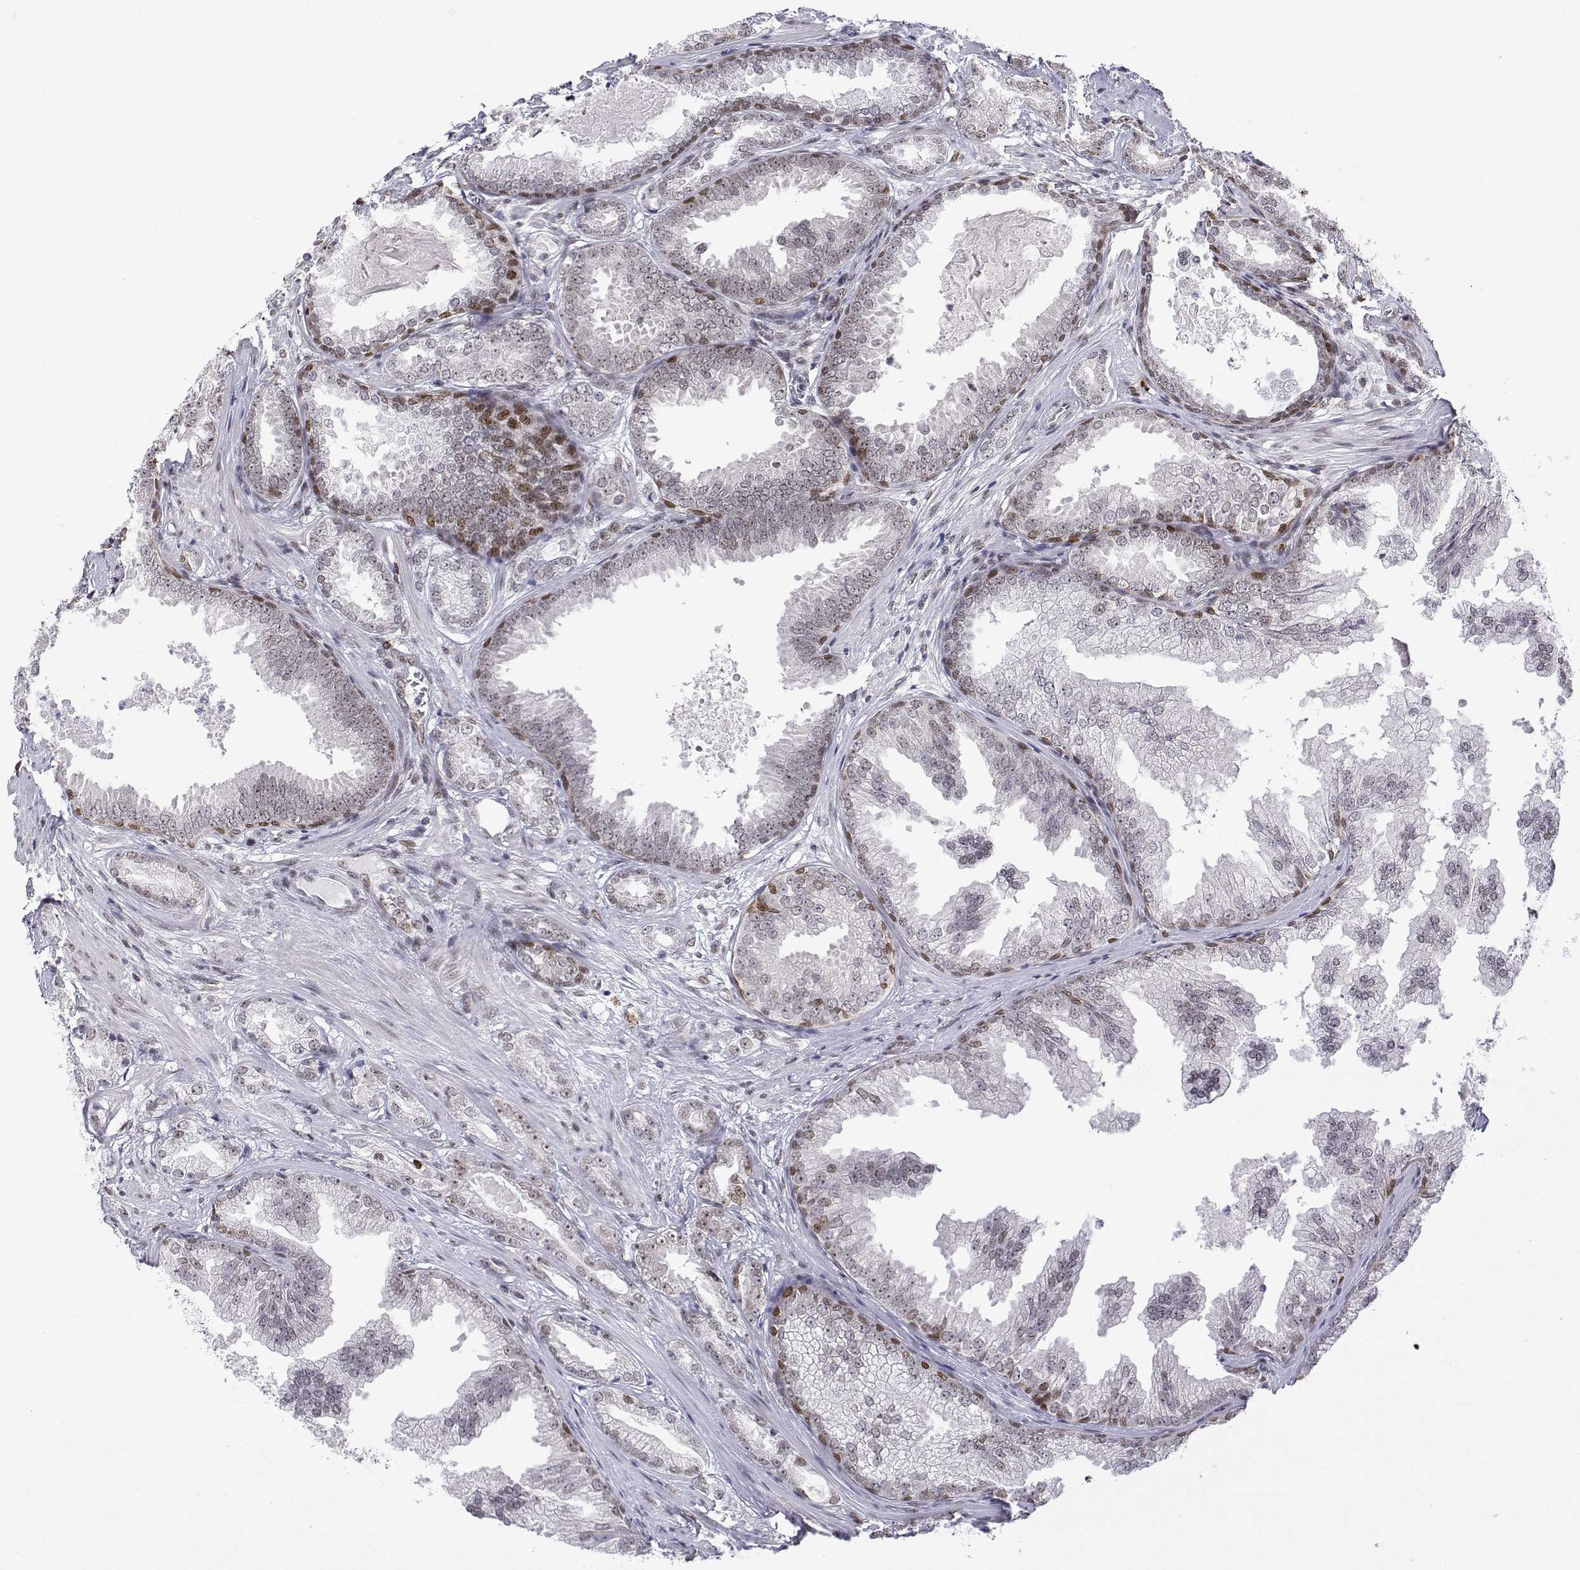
{"staining": {"intensity": "moderate", "quantity": "<25%", "location": "nuclear"}, "tissue": "prostate cancer", "cell_type": "Tumor cells", "image_type": "cancer", "snomed": [{"axis": "morphology", "description": "Adenocarcinoma, Low grade"}, {"axis": "topography", "description": "Prostate"}], "caption": "The micrograph displays immunohistochemical staining of low-grade adenocarcinoma (prostate). There is moderate nuclear staining is identified in about <25% of tumor cells.", "gene": "XPC", "patient": {"sex": "male", "age": 65}}